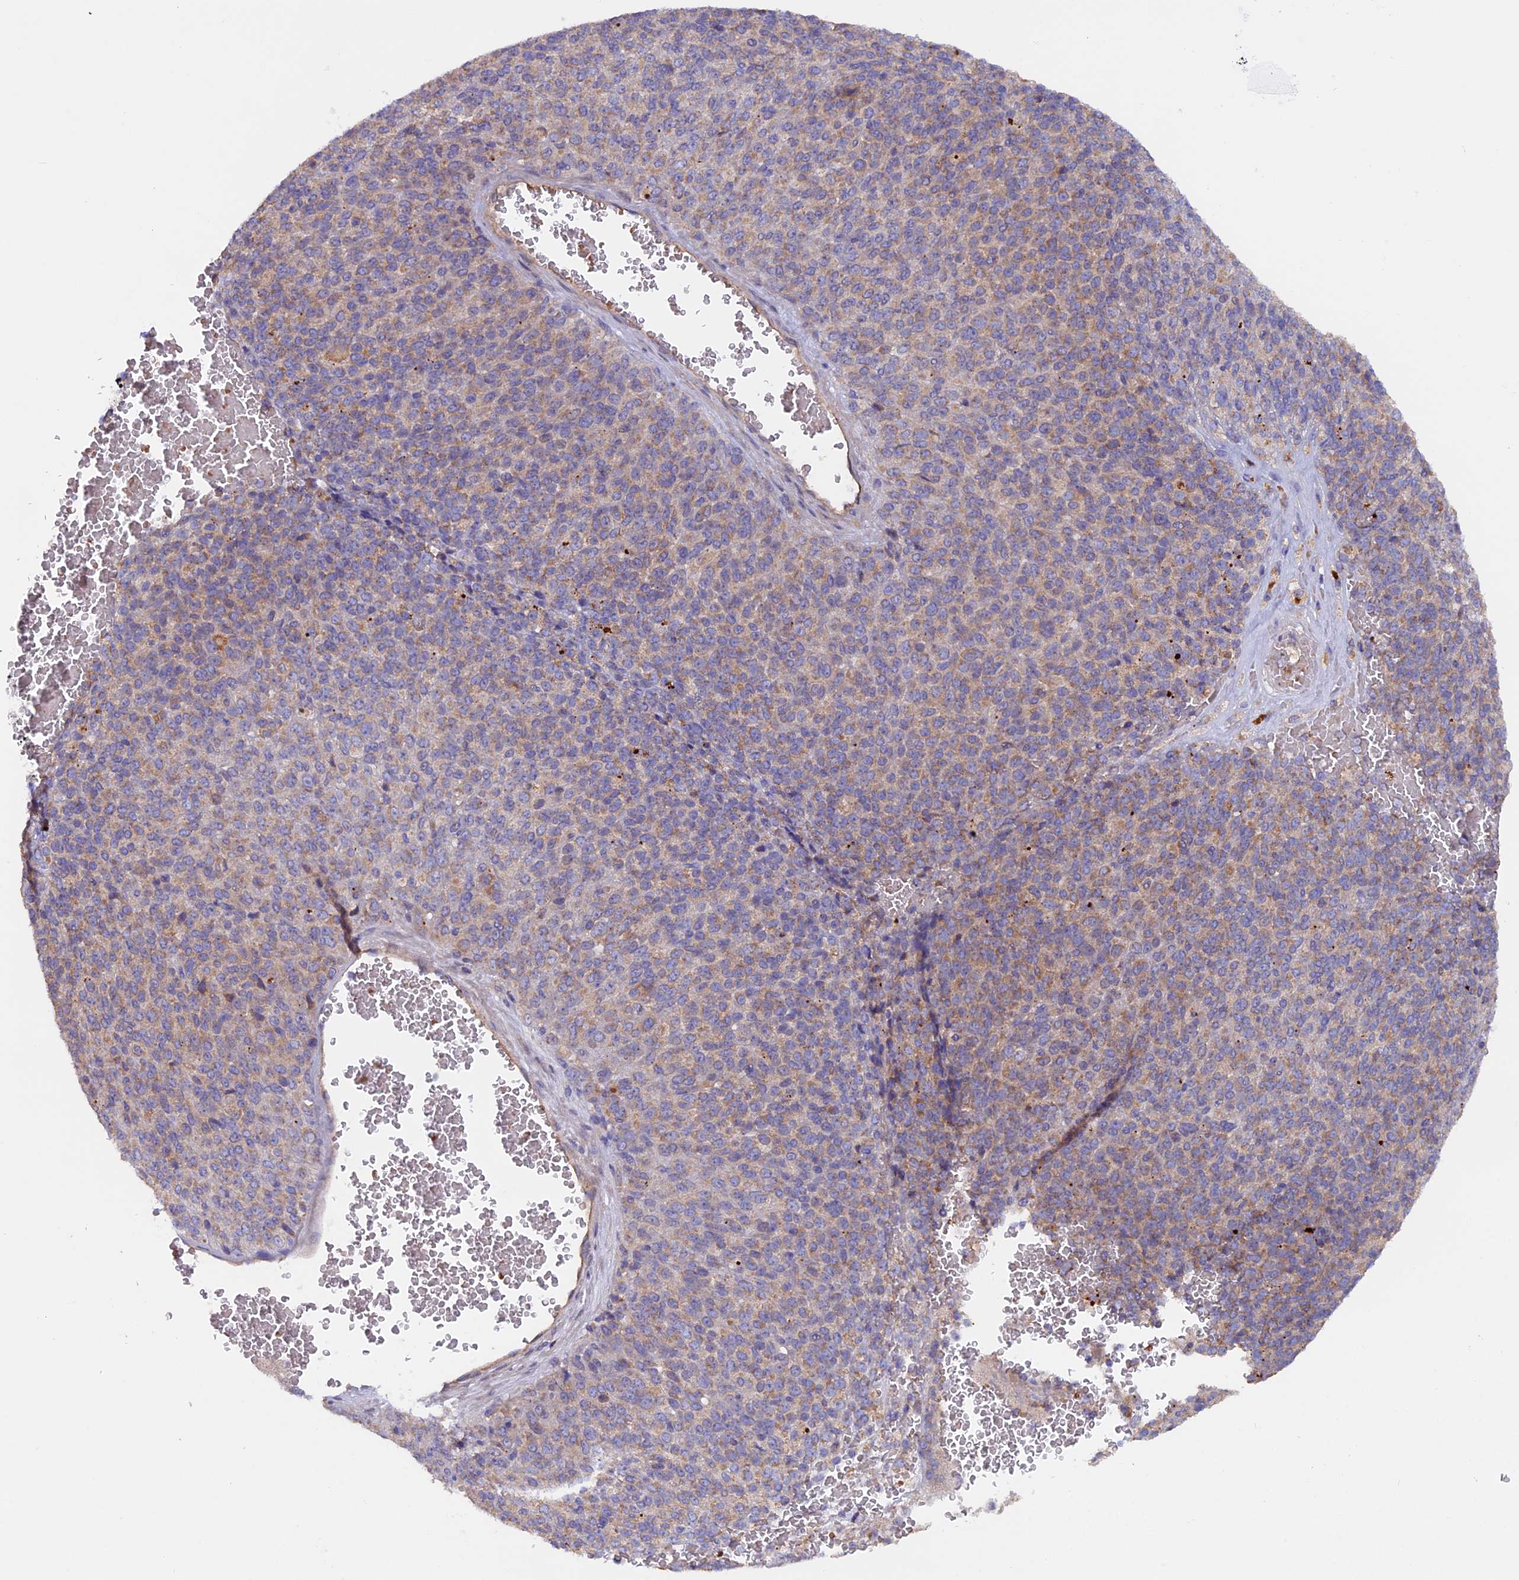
{"staining": {"intensity": "moderate", "quantity": "25%-75%", "location": "cytoplasmic/membranous"}, "tissue": "melanoma", "cell_type": "Tumor cells", "image_type": "cancer", "snomed": [{"axis": "morphology", "description": "Malignant melanoma, Metastatic site"}, {"axis": "topography", "description": "Brain"}], "caption": "There is medium levels of moderate cytoplasmic/membranous positivity in tumor cells of malignant melanoma (metastatic site), as demonstrated by immunohistochemical staining (brown color).", "gene": "DUS3L", "patient": {"sex": "female", "age": 56}}